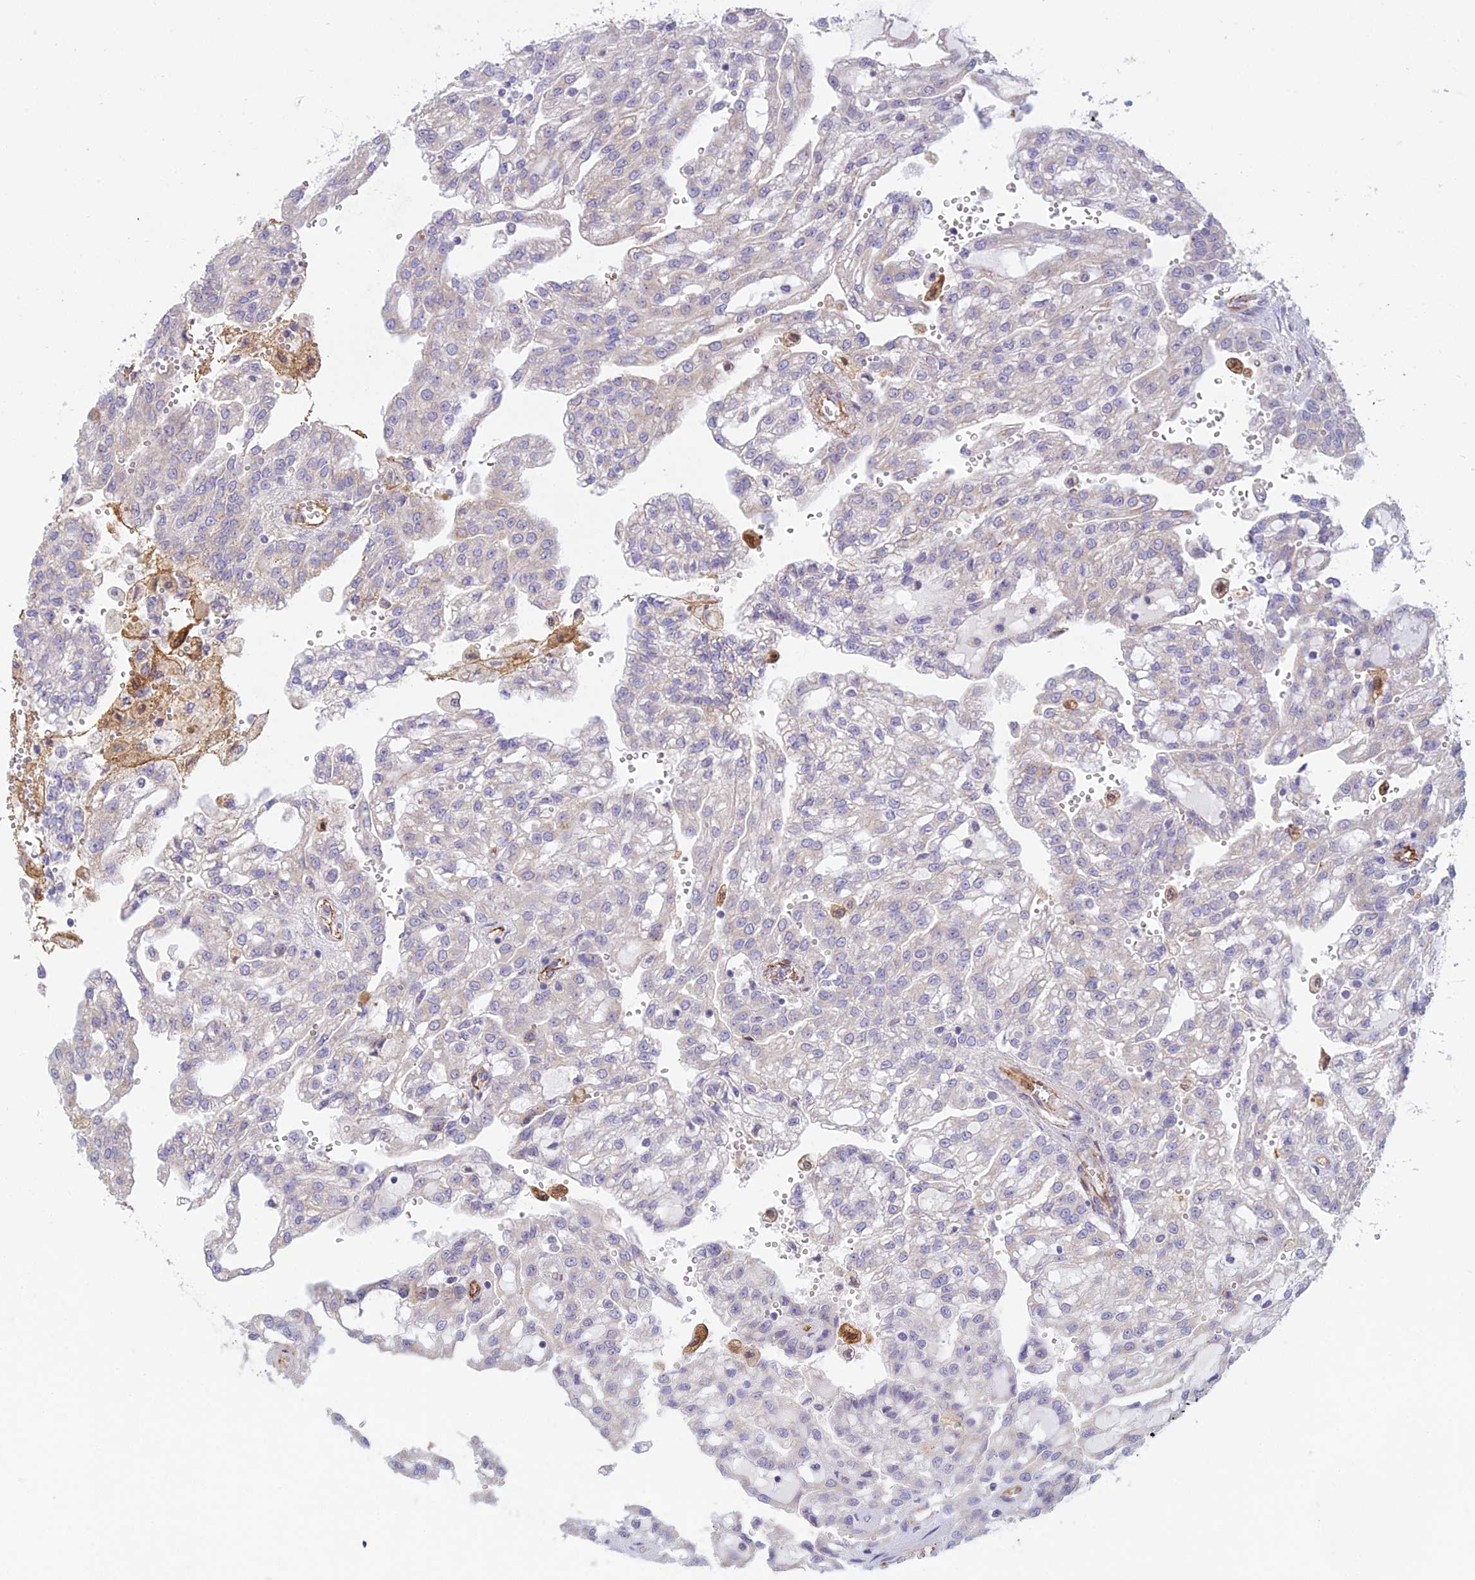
{"staining": {"intensity": "negative", "quantity": "none", "location": "none"}, "tissue": "renal cancer", "cell_type": "Tumor cells", "image_type": "cancer", "snomed": [{"axis": "morphology", "description": "Adenocarcinoma, NOS"}, {"axis": "topography", "description": "Kidney"}], "caption": "Immunohistochemical staining of adenocarcinoma (renal) displays no significant staining in tumor cells.", "gene": "DUS2", "patient": {"sex": "male", "age": 63}}